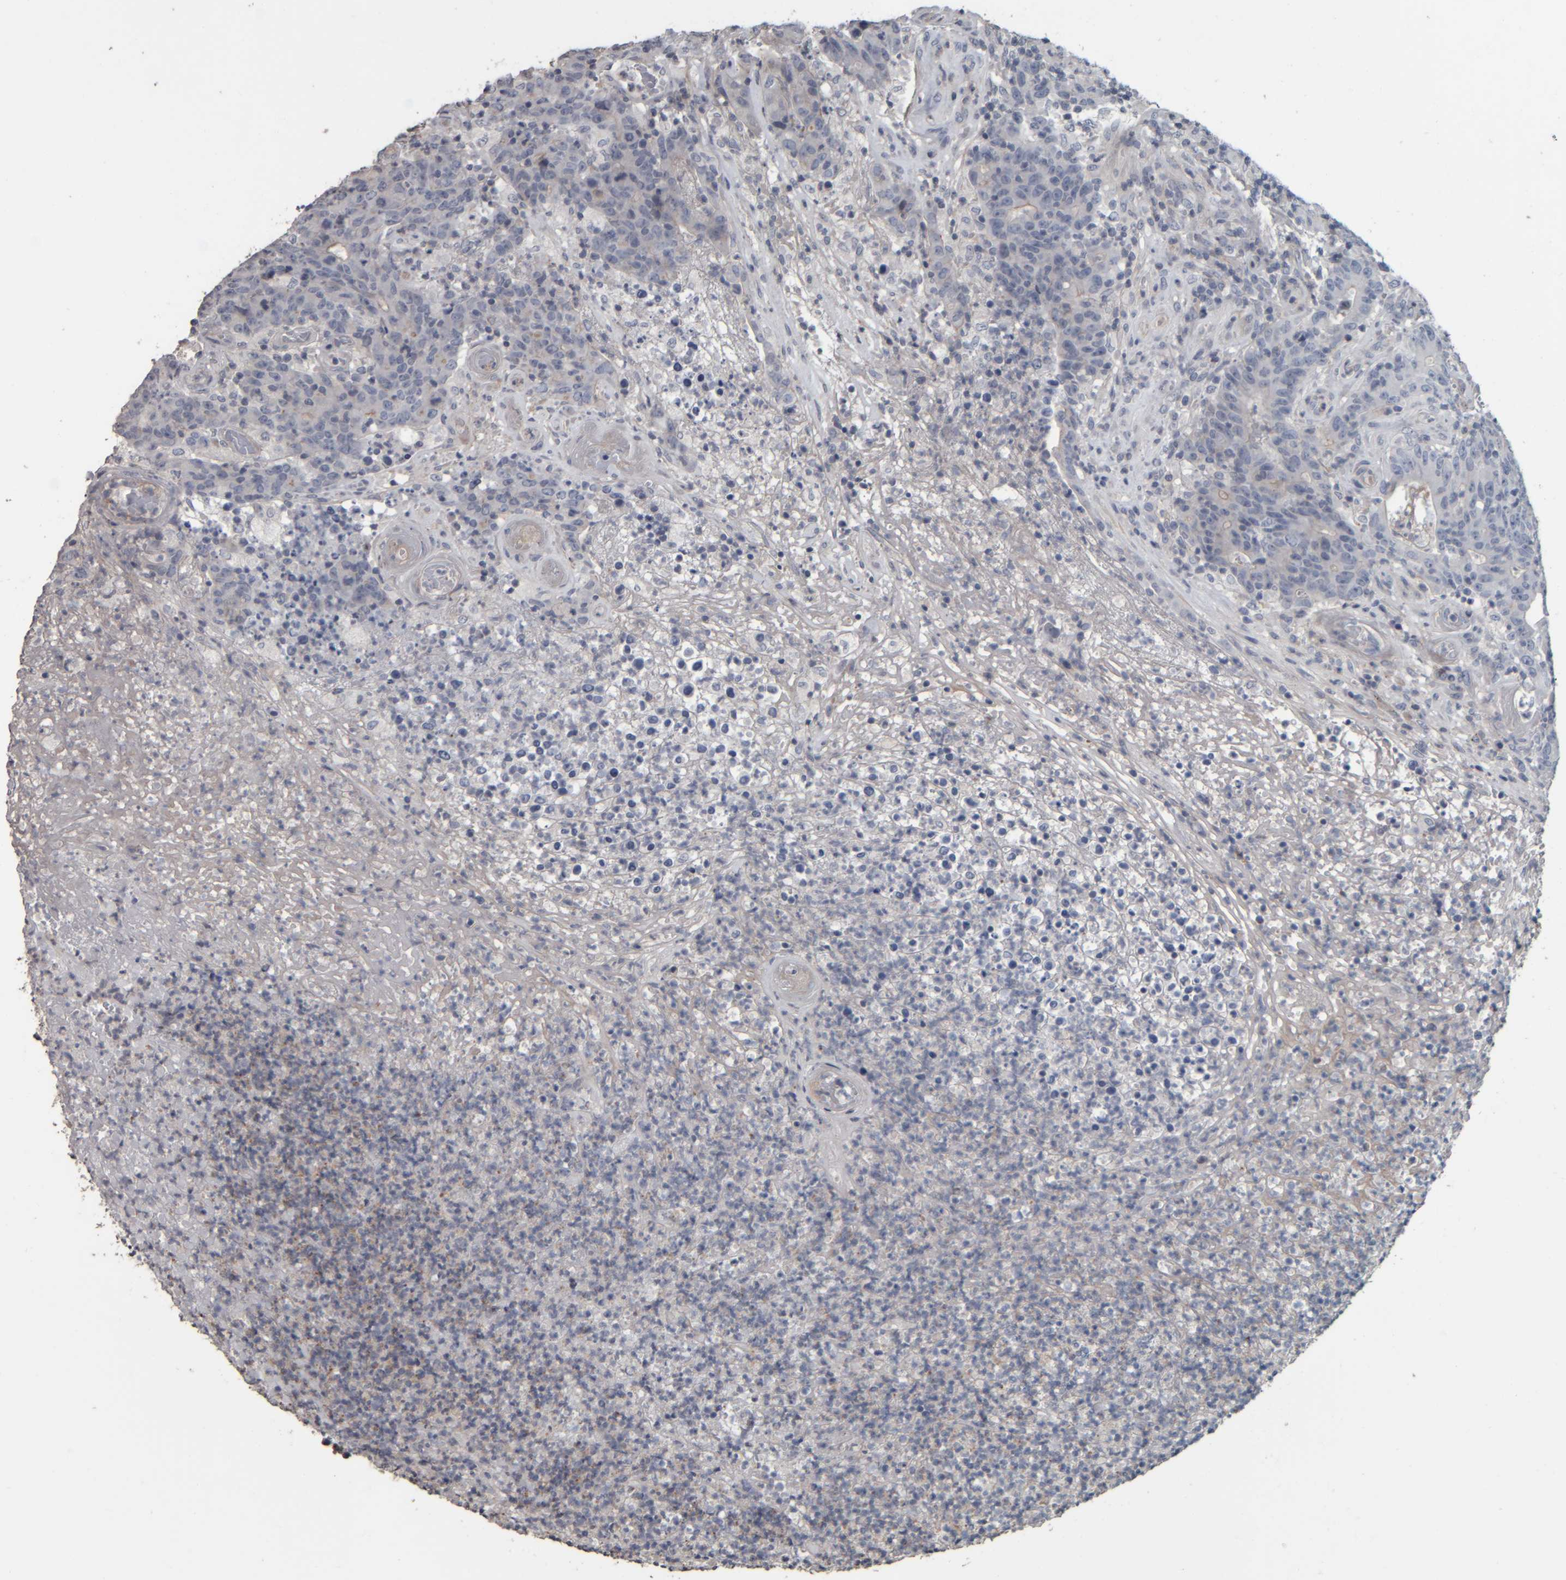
{"staining": {"intensity": "negative", "quantity": "none", "location": "none"}, "tissue": "colorectal cancer", "cell_type": "Tumor cells", "image_type": "cancer", "snomed": [{"axis": "morphology", "description": "Normal tissue, NOS"}, {"axis": "morphology", "description": "Adenocarcinoma, NOS"}, {"axis": "topography", "description": "Colon"}], "caption": "Immunohistochemical staining of human adenocarcinoma (colorectal) shows no significant positivity in tumor cells.", "gene": "CAVIN4", "patient": {"sex": "female", "age": 75}}